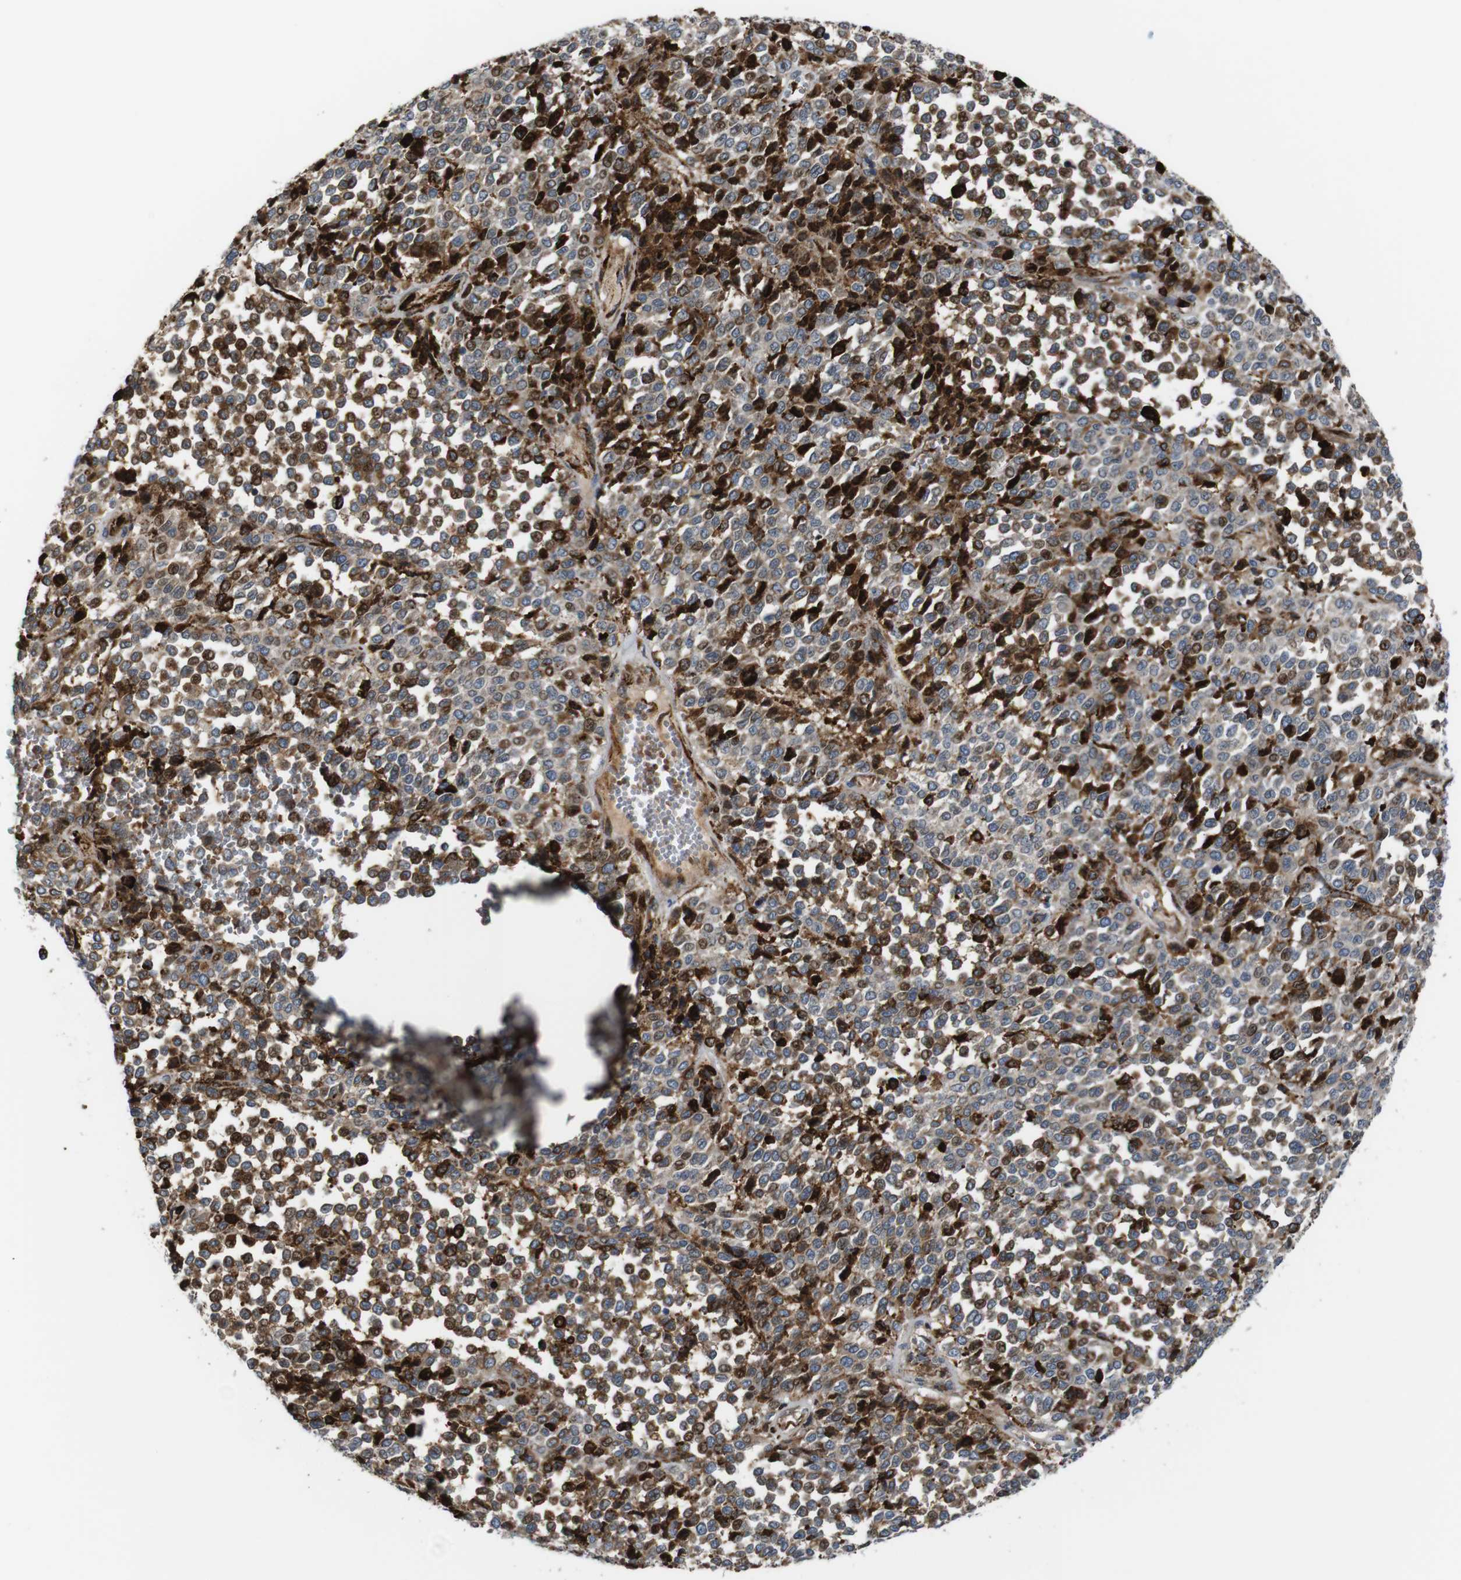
{"staining": {"intensity": "strong", "quantity": "25%-75%", "location": "cytoplasmic/membranous"}, "tissue": "melanoma", "cell_type": "Tumor cells", "image_type": "cancer", "snomed": [{"axis": "morphology", "description": "Malignant melanoma, Metastatic site"}, {"axis": "topography", "description": "Pancreas"}], "caption": "IHC image of neoplastic tissue: melanoma stained using immunohistochemistry (IHC) shows high levels of strong protein expression localized specifically in the cytoplasmic/membranous of tumor cells, appearing as a cytoplasmic/membranous brown color.", "gene": "PCOLCE2", "patient": {"sex": "female", "age": 30}}